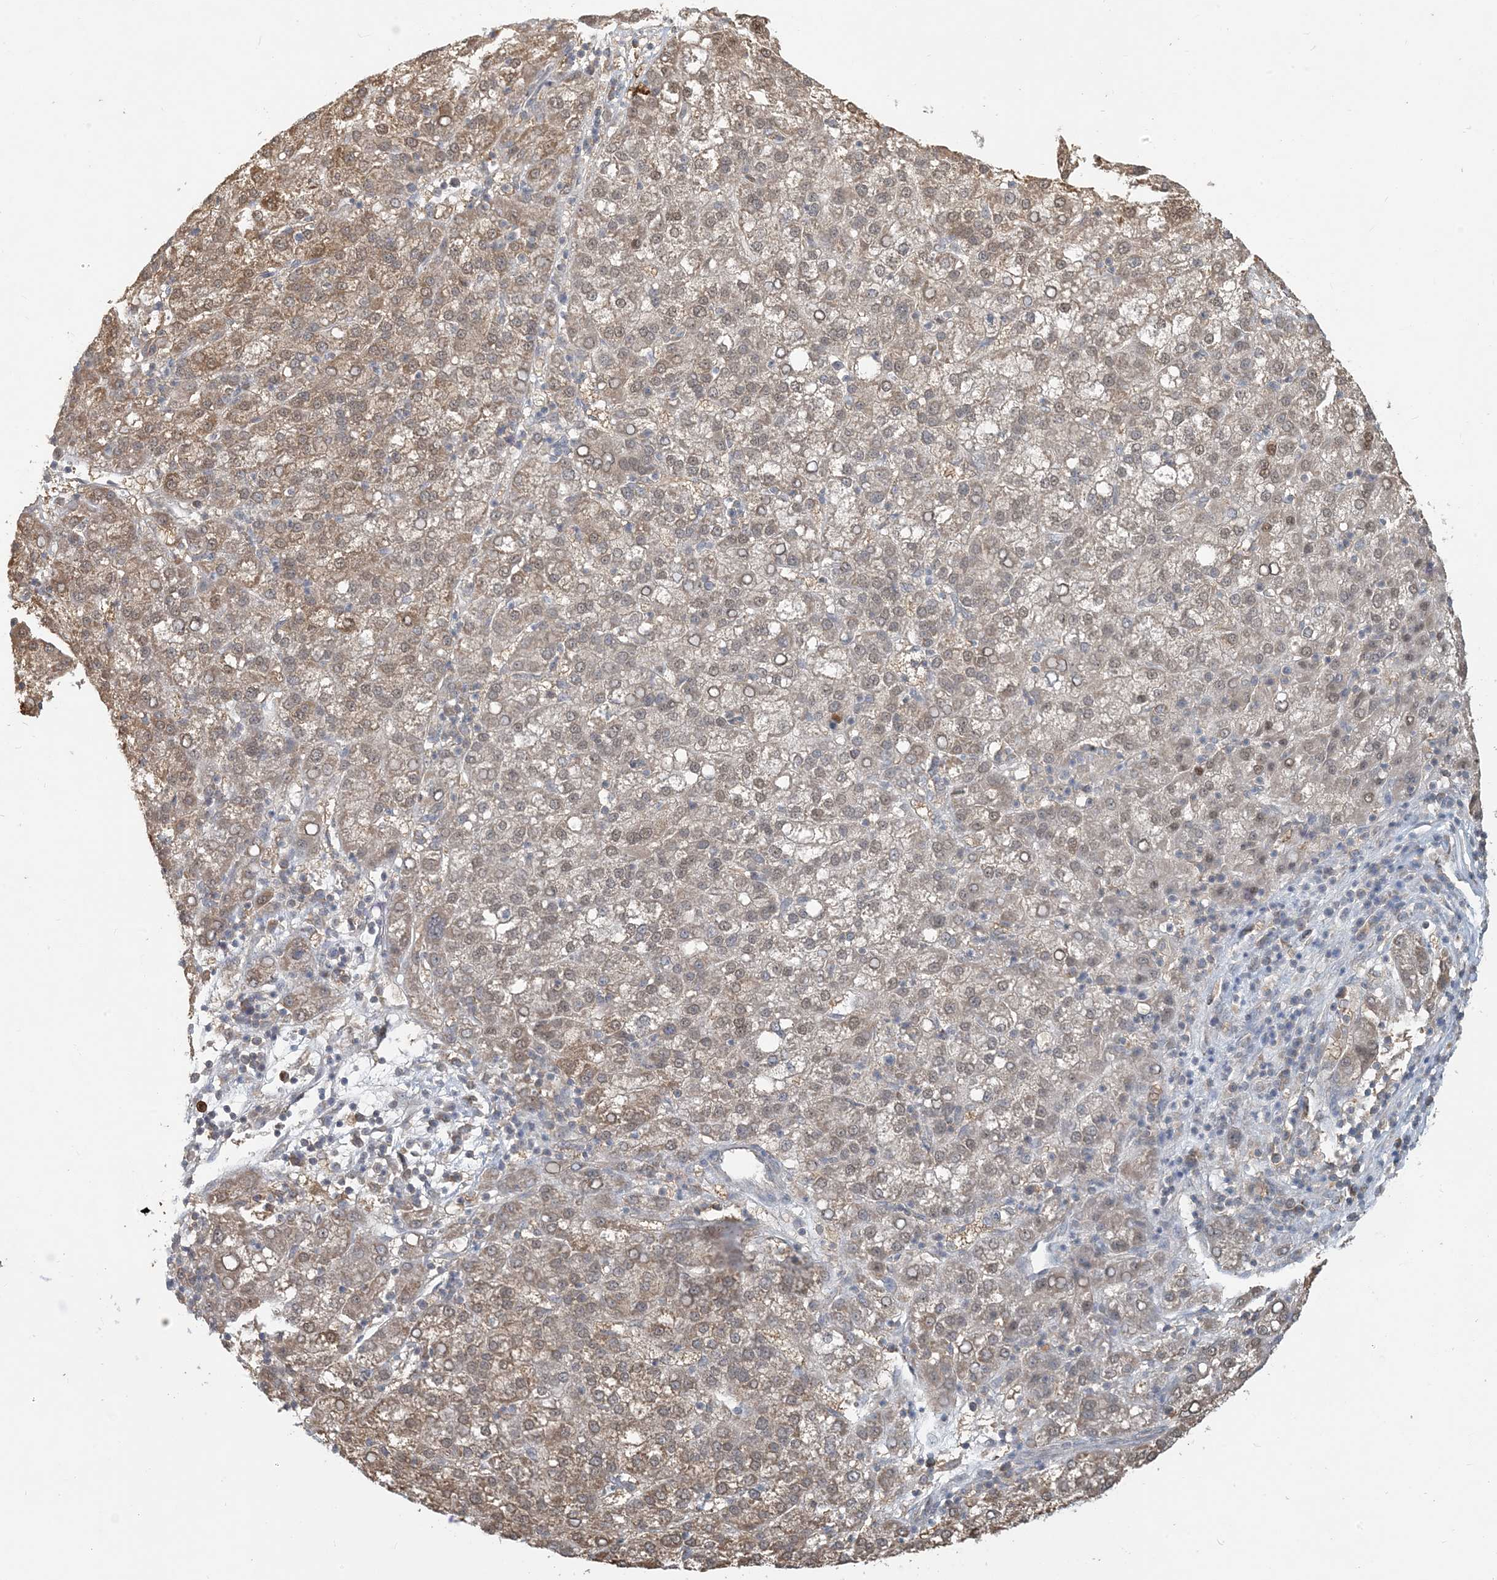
{"staining": {"intensity": "moderate", "quantity": ">75%", "location": "cytoplasmic/membranous"}, "tissue": "liver cancer", "cell_type": "Tumor cells", "image_type": "cancer", "snomed": [{"axis": "morphology", "description": "Carcinoma, Hepatocellular, NOS"}, {"axis": "topography", "description": "Liver"}], "caption": "Human hepatocellular carcinoma (liver) stained with a protein marker shows moderate staining in tumor cells.", "gene": "MCOLN1", "patient": {"sex": "female", "age": 58}}